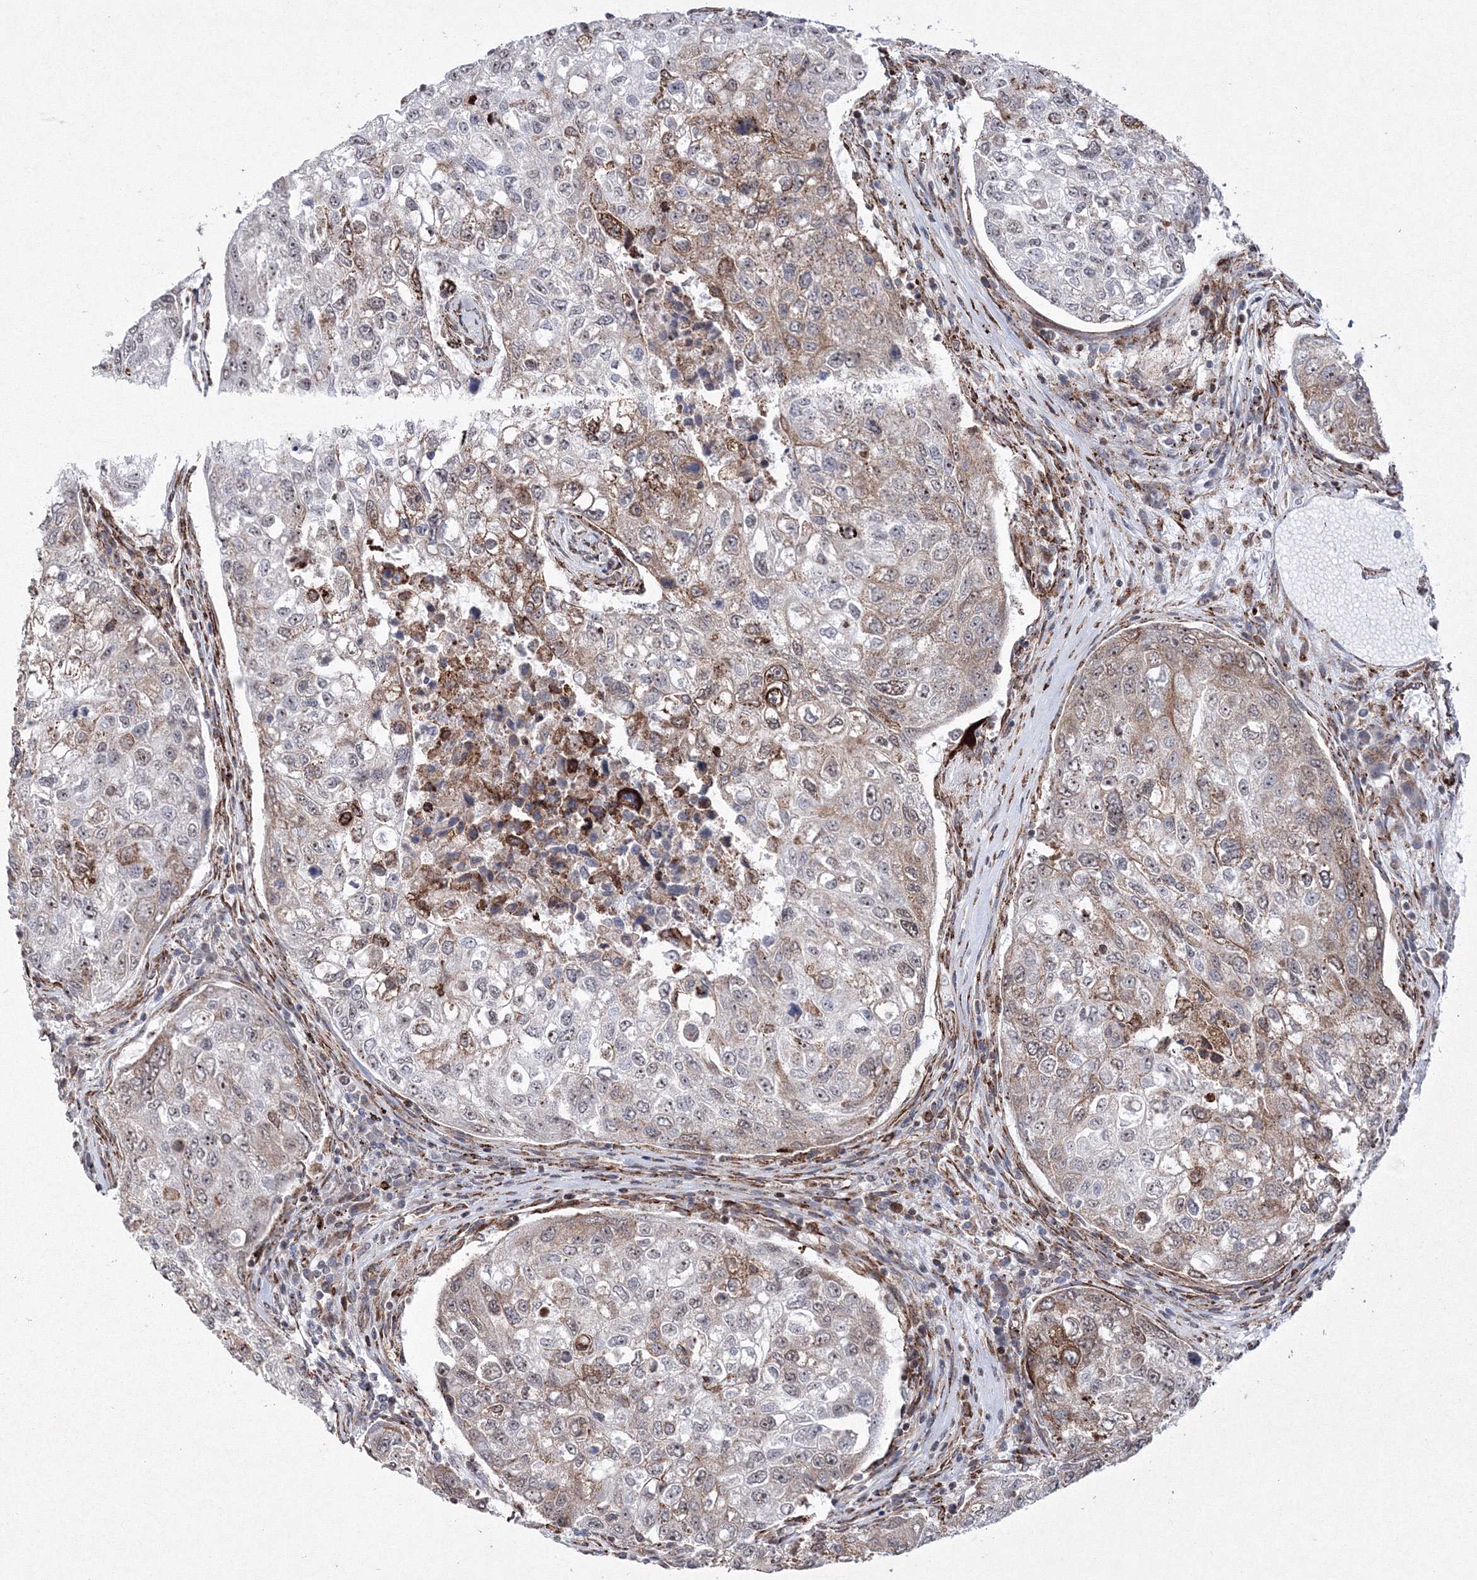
{"staining": {"intensity": "weak", "quantity": "25%-75%", "location": "cytoplasmic/membranous"}, "tissue": "urothelial cancer", "cell_type": "Tumor cells", "image_type": "cancer", "snomed": [{"axis": "morphology", "description": "Urothelial carcinoma, High grade"}, {"axis": "topography", "description": "Lymph node"}, {"axis": "topography", "description": "Urinary bladder"}], "caption": "A photomicrograph of human urothelial cancer stained for a protein displays weak cytoplasmic/membranous brown staining in tumor cells. (Stains: DAB (3,3'-diaminobenzidine) in brown, nuclei in blue, Microscopy: brightfield microscopy at high magnification).", "gene": "EFCAB12", "patient": {"sex": "male", "age": 51}}